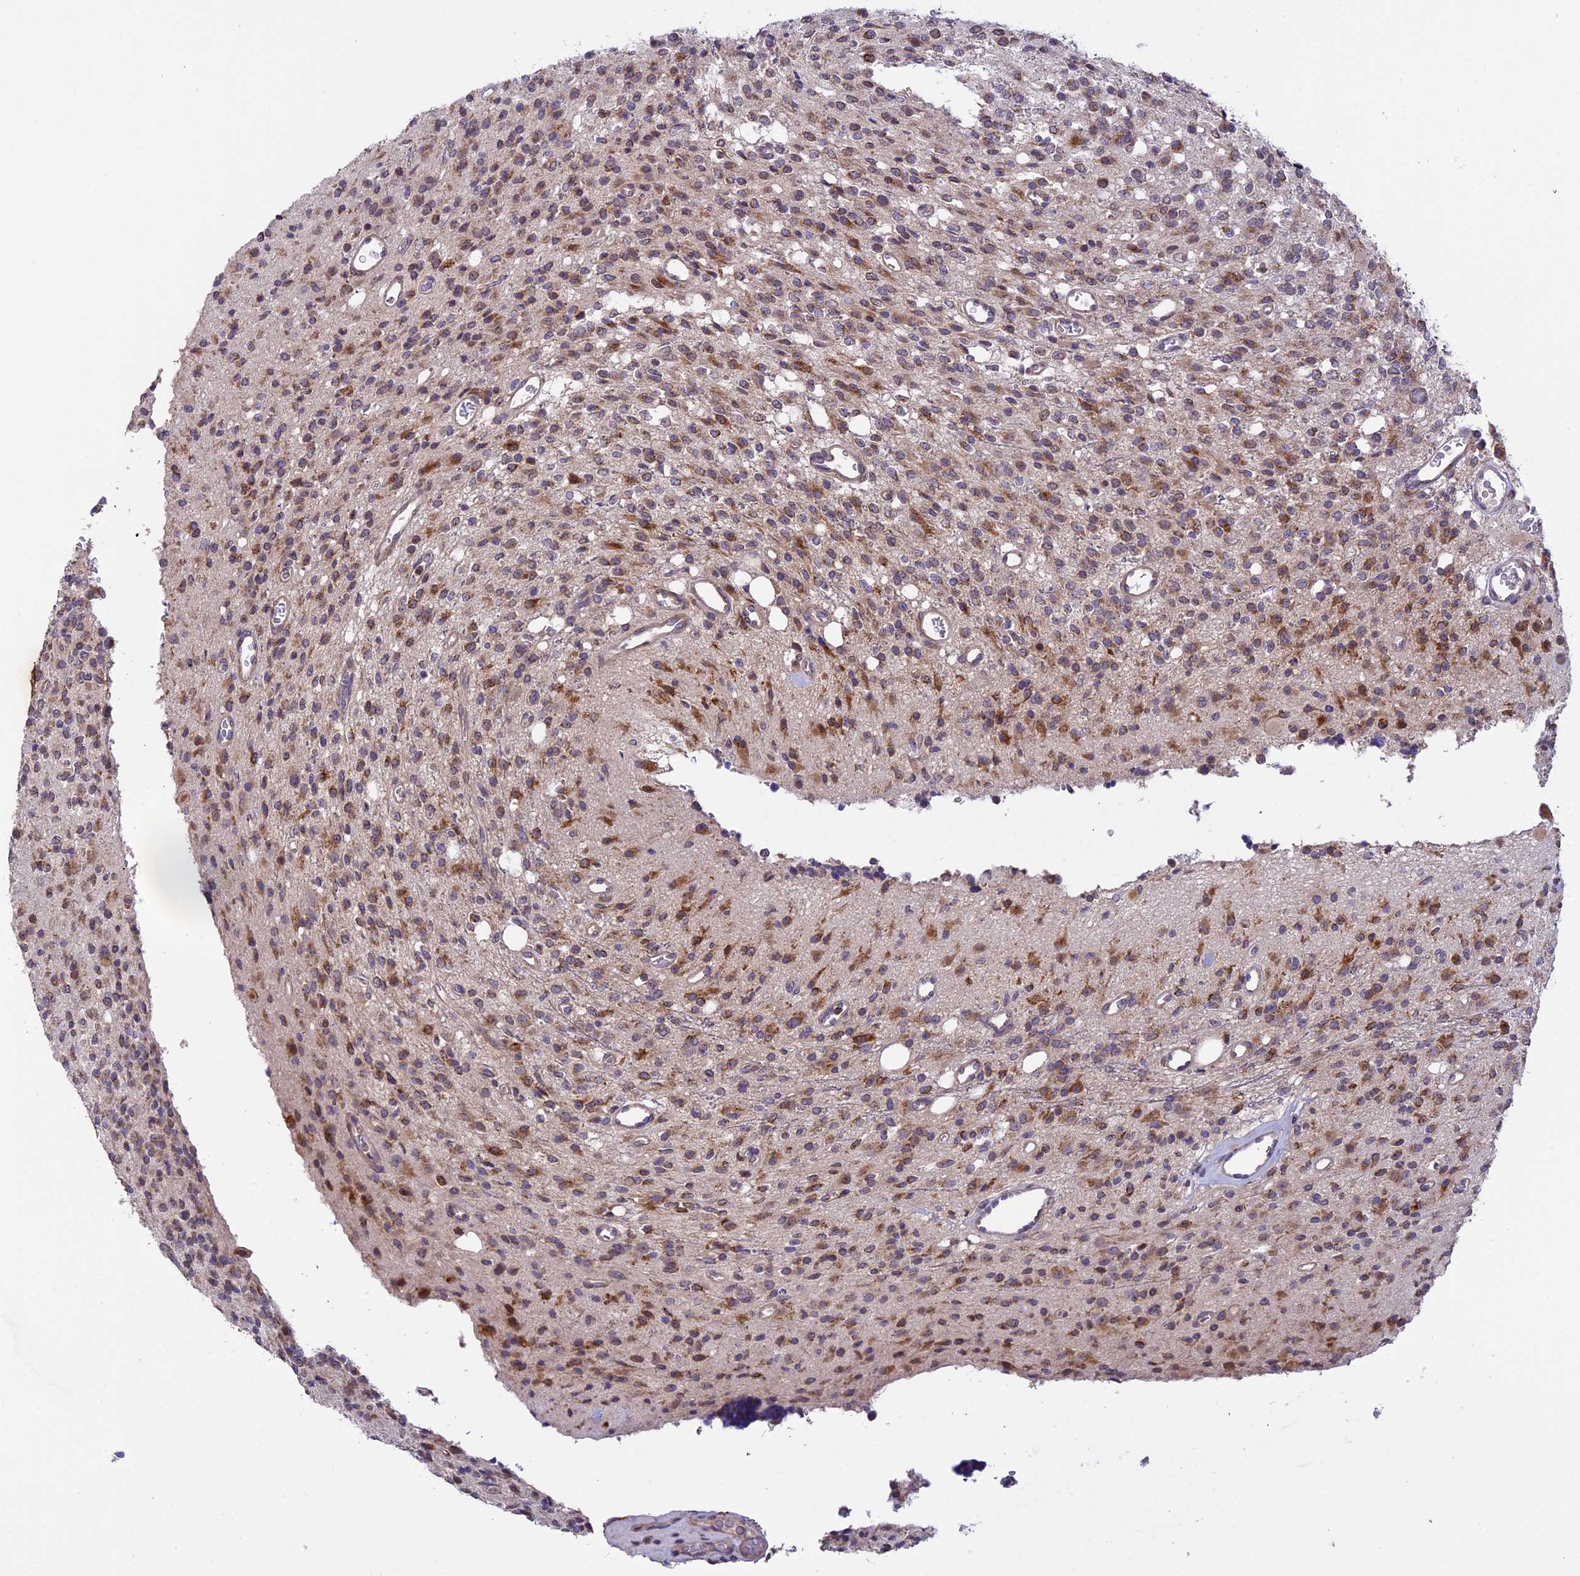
{"staining": {"intensity": "moderate", "quantity": "25%-75%", "location": "cytoplasmic/membranous"}, "tissue": "glioma", "cell_type": "Tumor cells", "image_type": "cancer", "snomed": [{"axis": "morphology", "description": "Glioma, malignant, High grade"}, {"axis": "topography", "description": "Brain"}], "caption": "Moderate cytoplasmic/membranous expression is identified in approximately 25%-75% of tumor cells in malignant high-grade glioma.", "gene": "DMRTA2", "patient": {"sex": "male", "age": 34}}